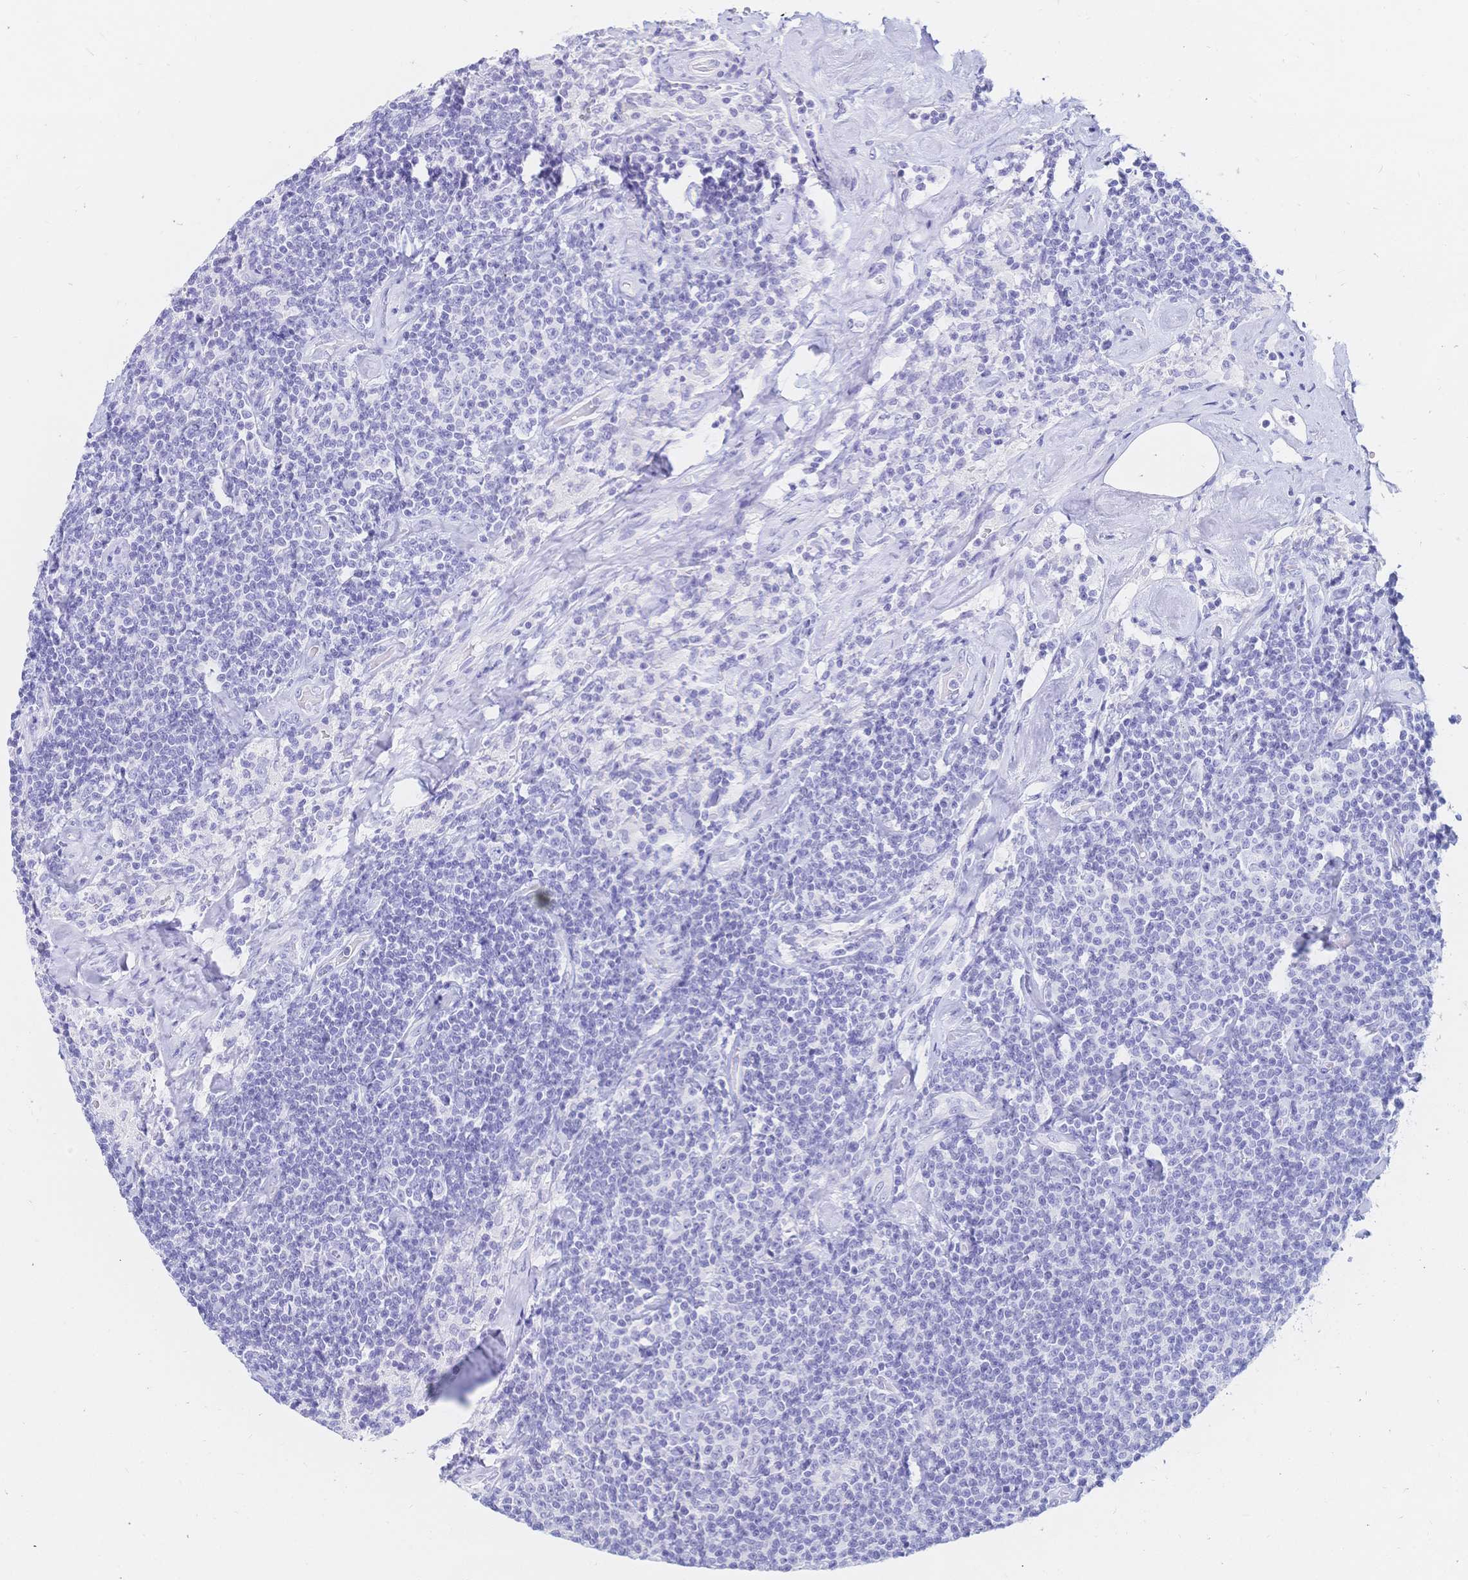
{"staining": {"intensity": "negative", "quantity": "none", "location": "none"}, "tissue": "lymphoma", "cell_type": "Tumor cells", "image_type": "cancer", "snomed": [{"axis": "morphology", "description": "Malignant lymphoma, non-Hodgkin's type, Low grade"}, {"axis": "topography", "description": "Lymph node"}], "caption": "IHC photomicrograph of human low-grade malignant lymphoma, non-Hodgkin's type stained for a protein (brown), which reveals no staining in tumor cells.", "gene": "MEP1B", "patient": {"sex": "male", "age": 81}}